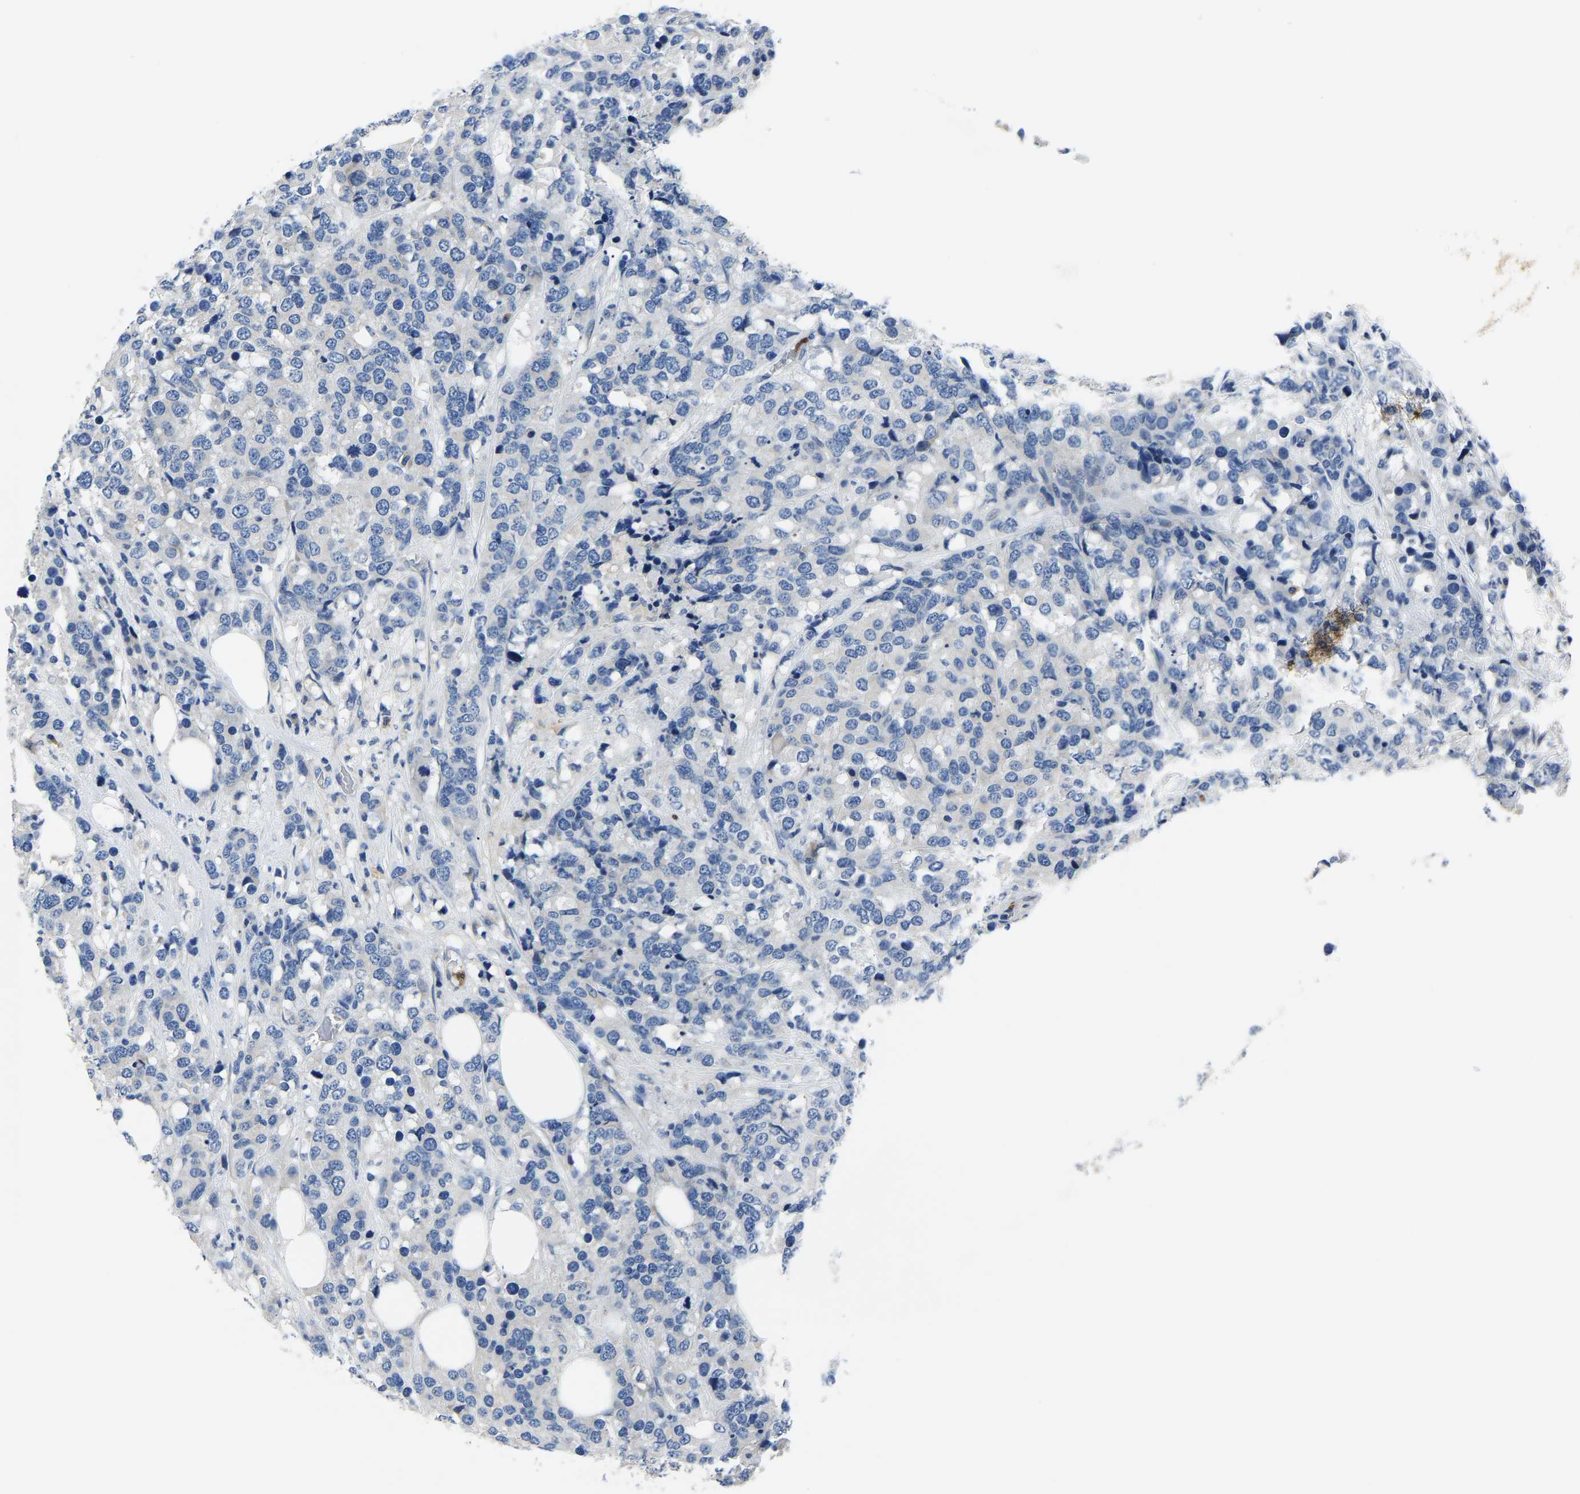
{"staining": {"intensity": "negative", "quantity": "none", "location": "none"}, "tissue": "breast cancer", "cell_type": "Tumor cells", "image_type": "cancer", "snomed": [{"axis": "morphology", "description": "Lobular carcinoma"}, {"axis": "topography", "description": "Breast"}], "caption": "Tumor cells are negative for protein expression in human lobular carcinoma (breast).", "gene": "TOR1B", "patient": {"sex": "female", "age": 59}}